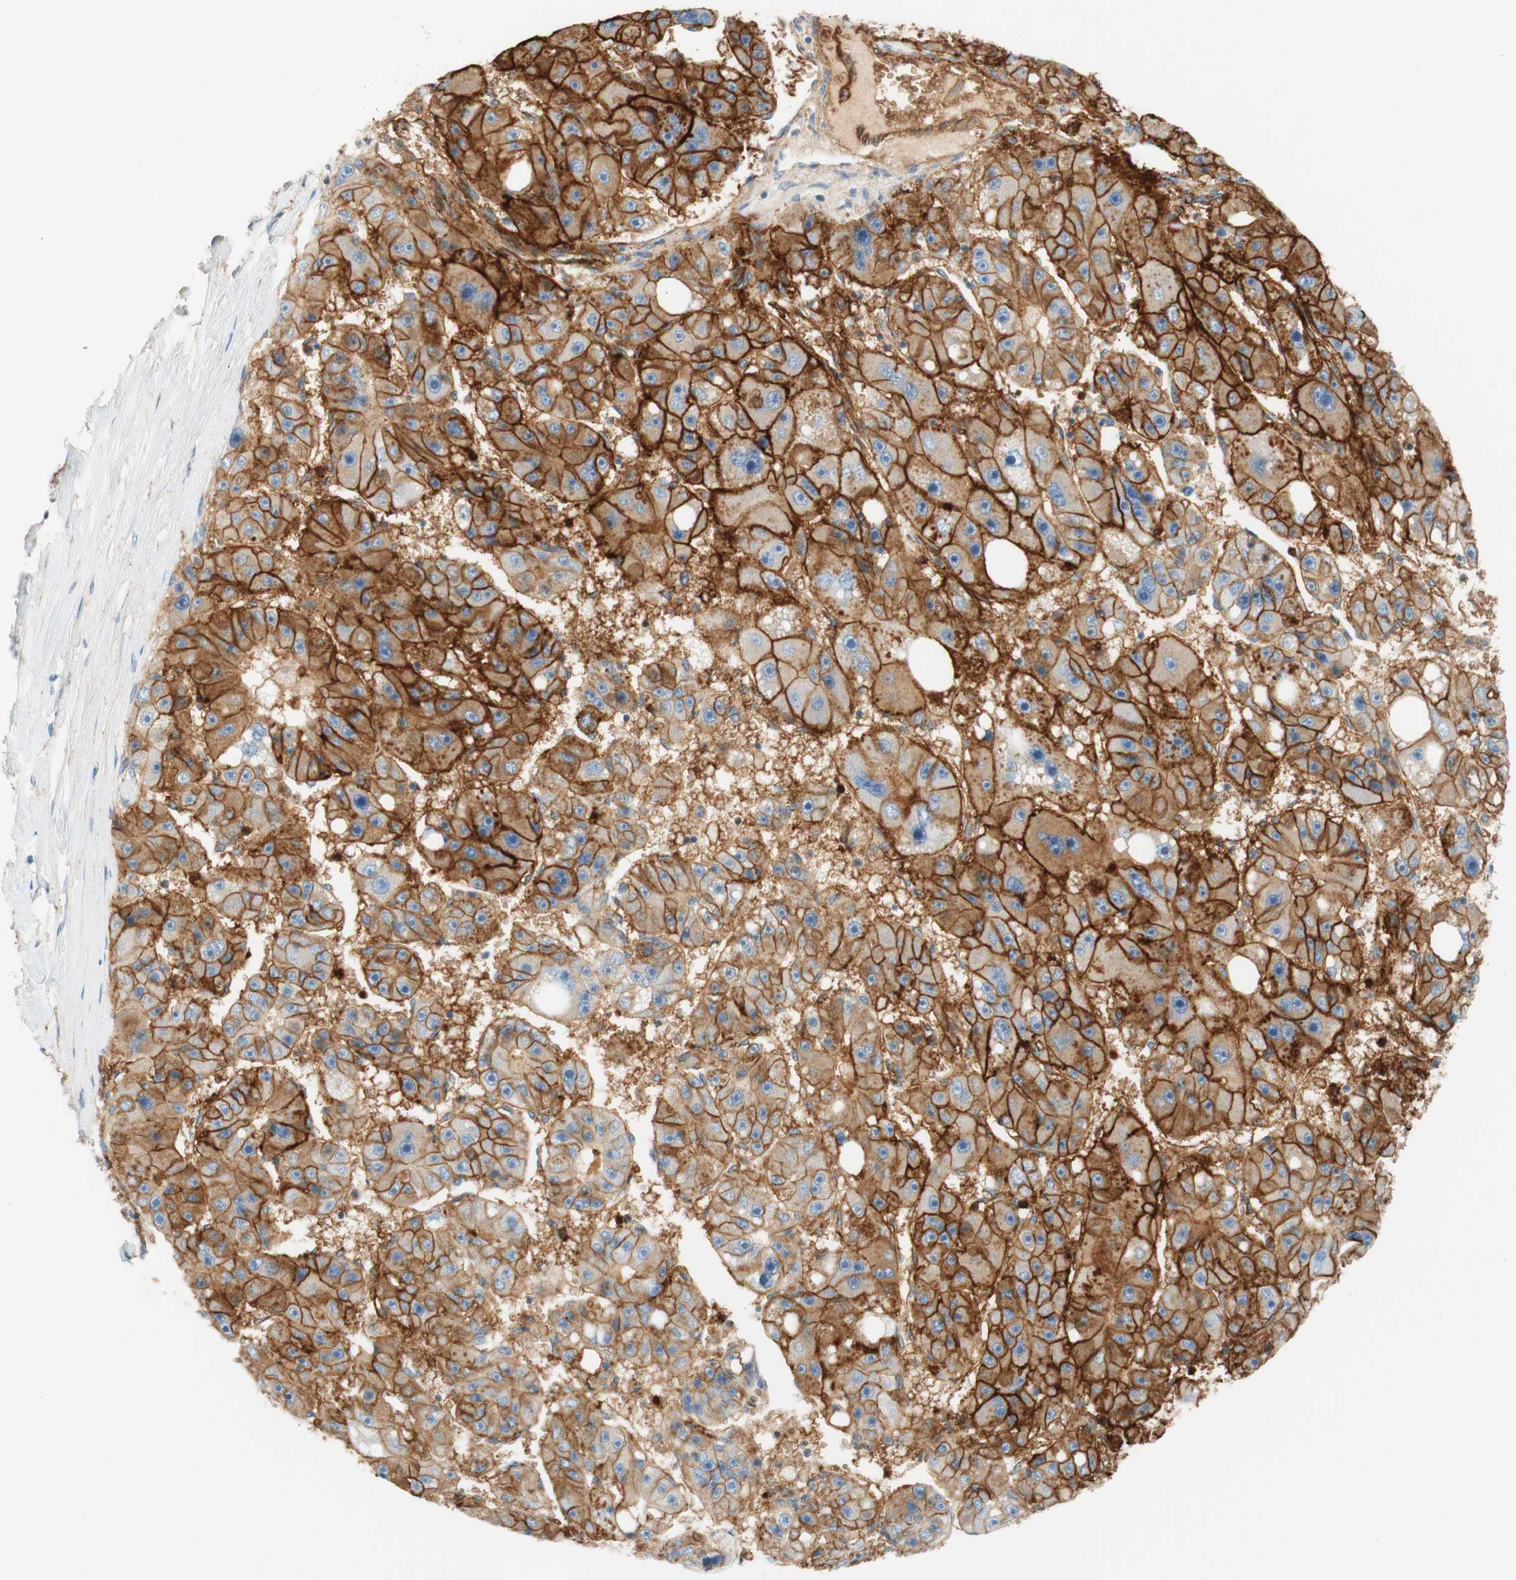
{"staining": {"intensity": "moderate", "quantity": ">75%", "location": "cytoplasmic/membranous"}, "tissue": "liver cancer", "cell_type": "Tumor cells", "image_type": "cancer", "snomed": [{"axis": "morphology", "description": "Carcinoma, Hepatocellular, NOS"}, {"axis": "topography", "description": "Liver"}], "caption": "High-magnification brightfield microscopy of liver hepatocellular carcinoma stained with DAB (brown) and counterstained with hematoxylin (blue). tumor cells exhibit moderate cytoplasmic/membranous positivity is seen in about>75% of cells. Using DAB (3,3'-diaminobenzidine) (brown) and hematoxylin (blue) stains, captured at high magnification using brightfield microscopy.", "gene": "STOM", "patient": {"sex": "female", "age": 61}}